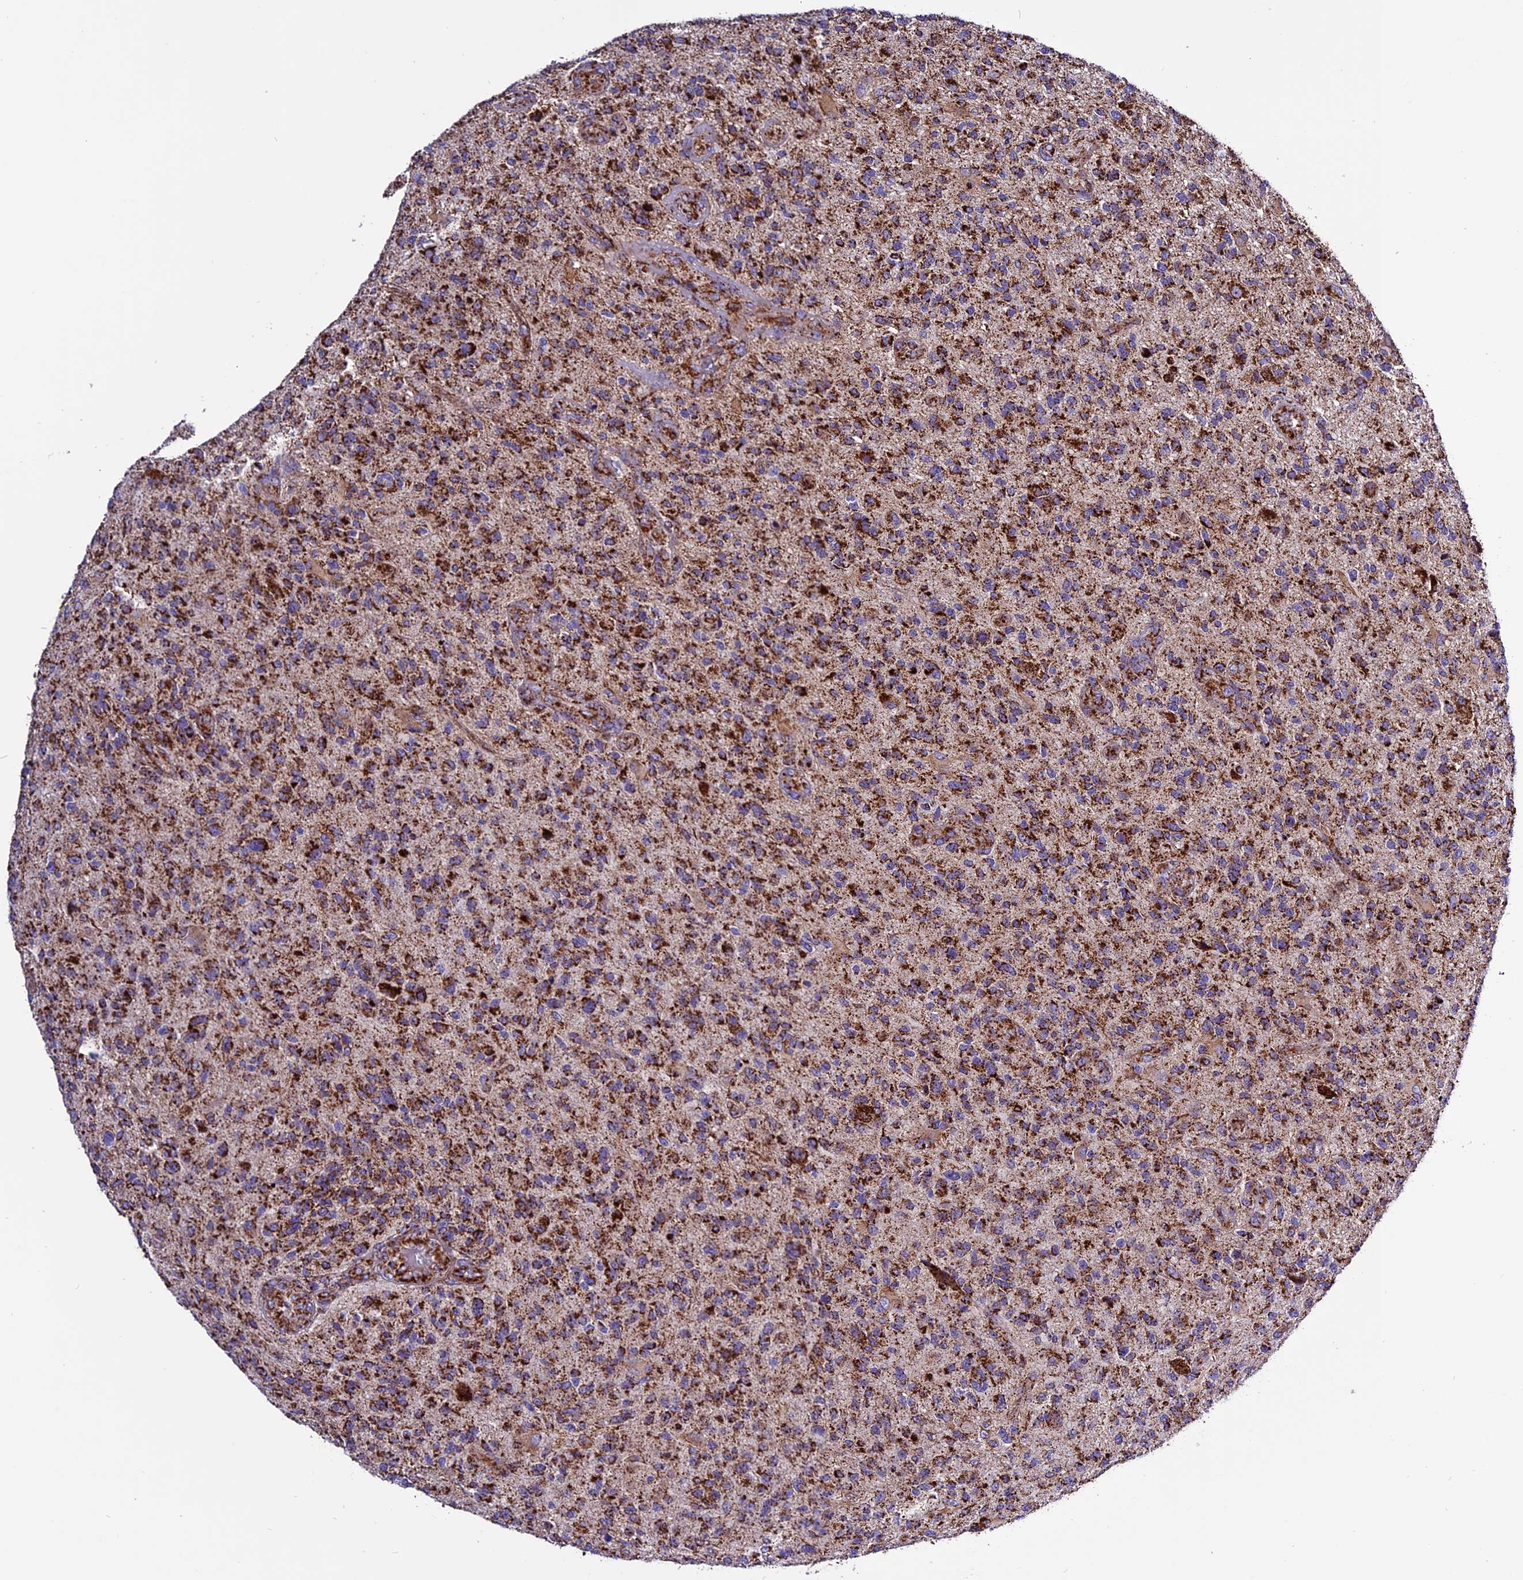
{"staining": {"intensity": "strong", "quantity": ">75%", "location": "cytoplasmic/membranous"}, "tissue": "glioma", "cell_type": "Tumor cells", "image_type": "cancer", "snomed": [{"axis": "morphology", "description": "Glioma, malignant, High grade"}, {"axis": "topography", "description": "Brain"}], "caption": "Protein staining of glioma tissue displays strong cytoplasmic/membranous positivity in about >75% of tumor cells.", "gene": "CX3CL1", "patient": {"sex": "male", "age": 47}}